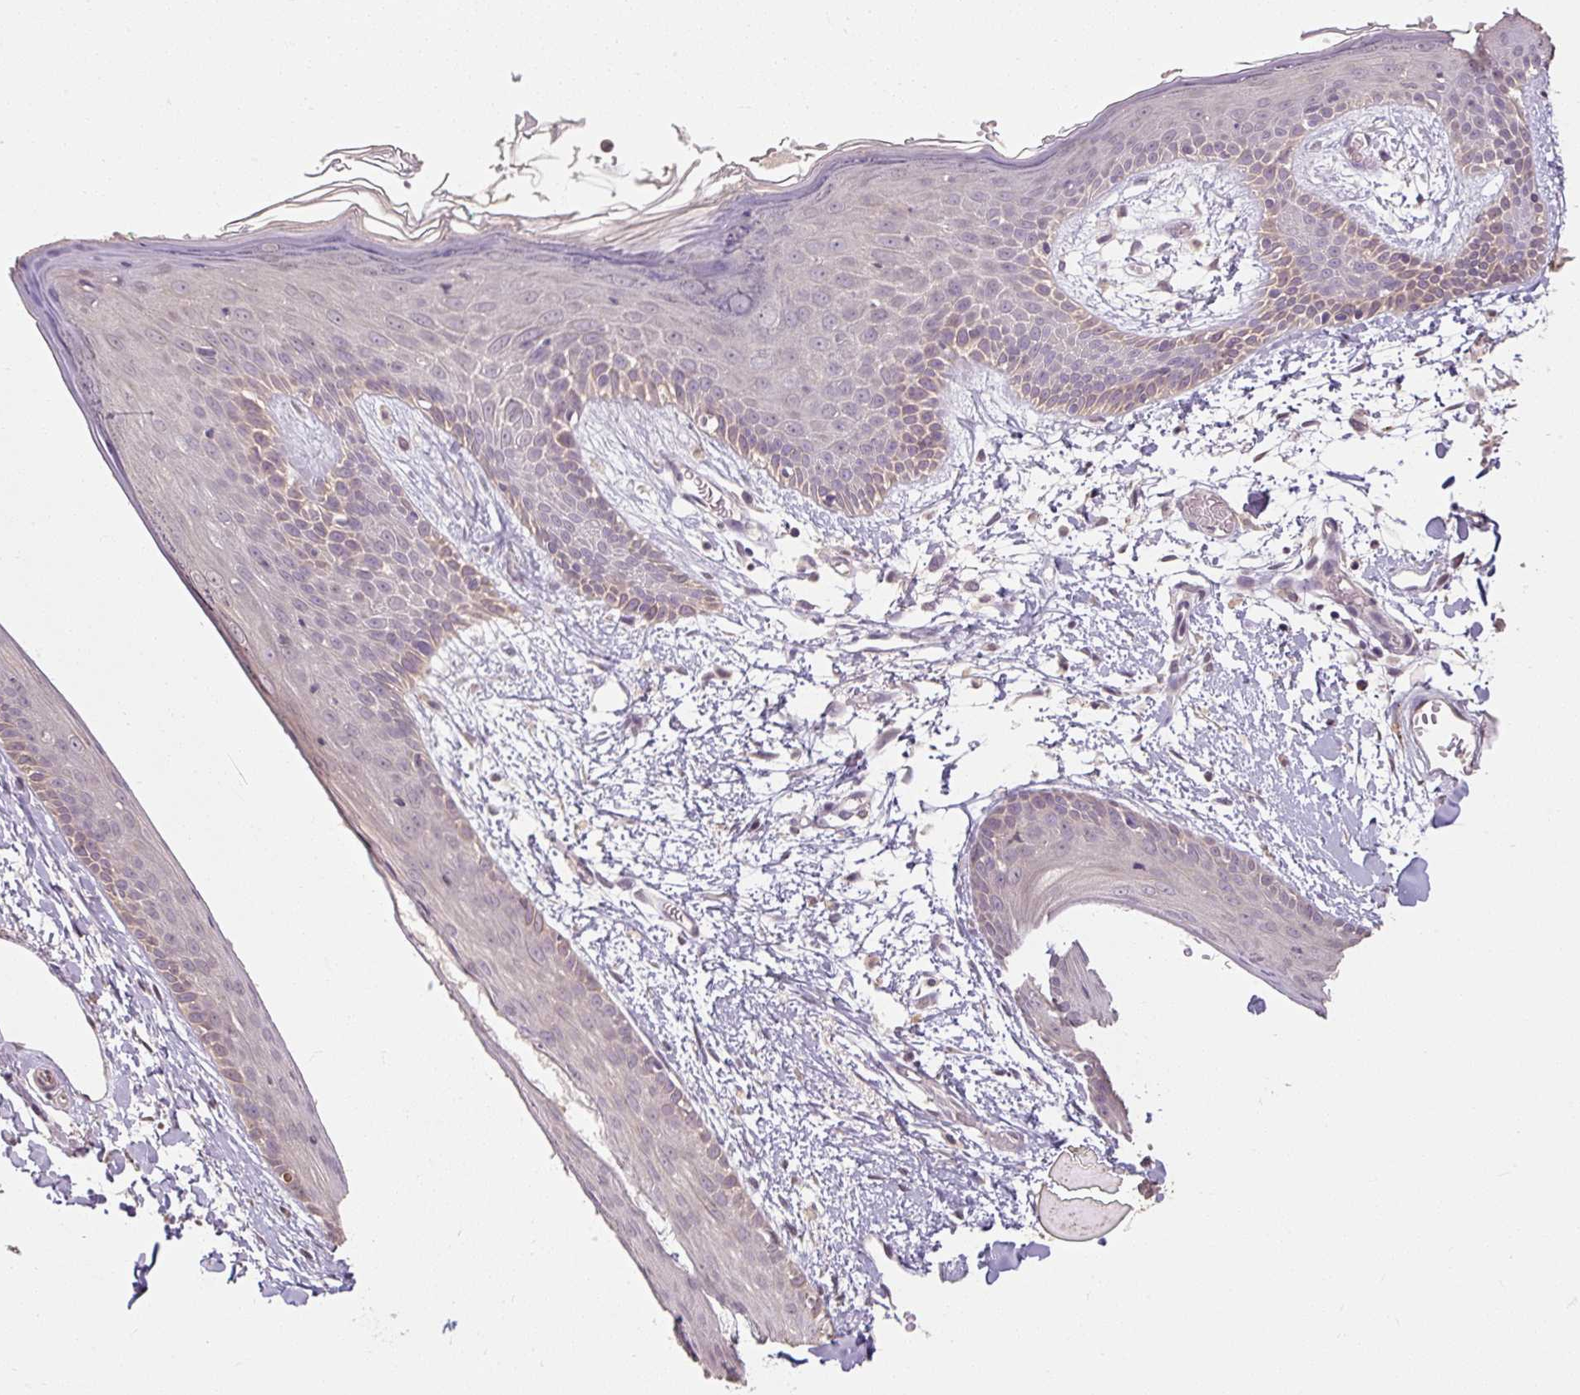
{"staining": {"intensity": "negative", "quantity": "none", "location": "none"}, "tissue": "skin", "cell_type": "Fibroblasts", "image_type": "normal", "snomed": [{"axis": "morphology", "description": "Normal tissue, NOS"}, {"axis": "topography", "description": "Skin"}], "caption": "Skin was stained to show a protein in brown. There is no significant positivity in fibroblasts. The staining was performed using DAB (3,3'-diaminobenzidine) to visualize the protein expression in brown, while the nuclei were stained in blue with hematoxylin (Magnification: 20x).", "gene": "CFAP65", "patient": {"sex": "male", "age": 79}}